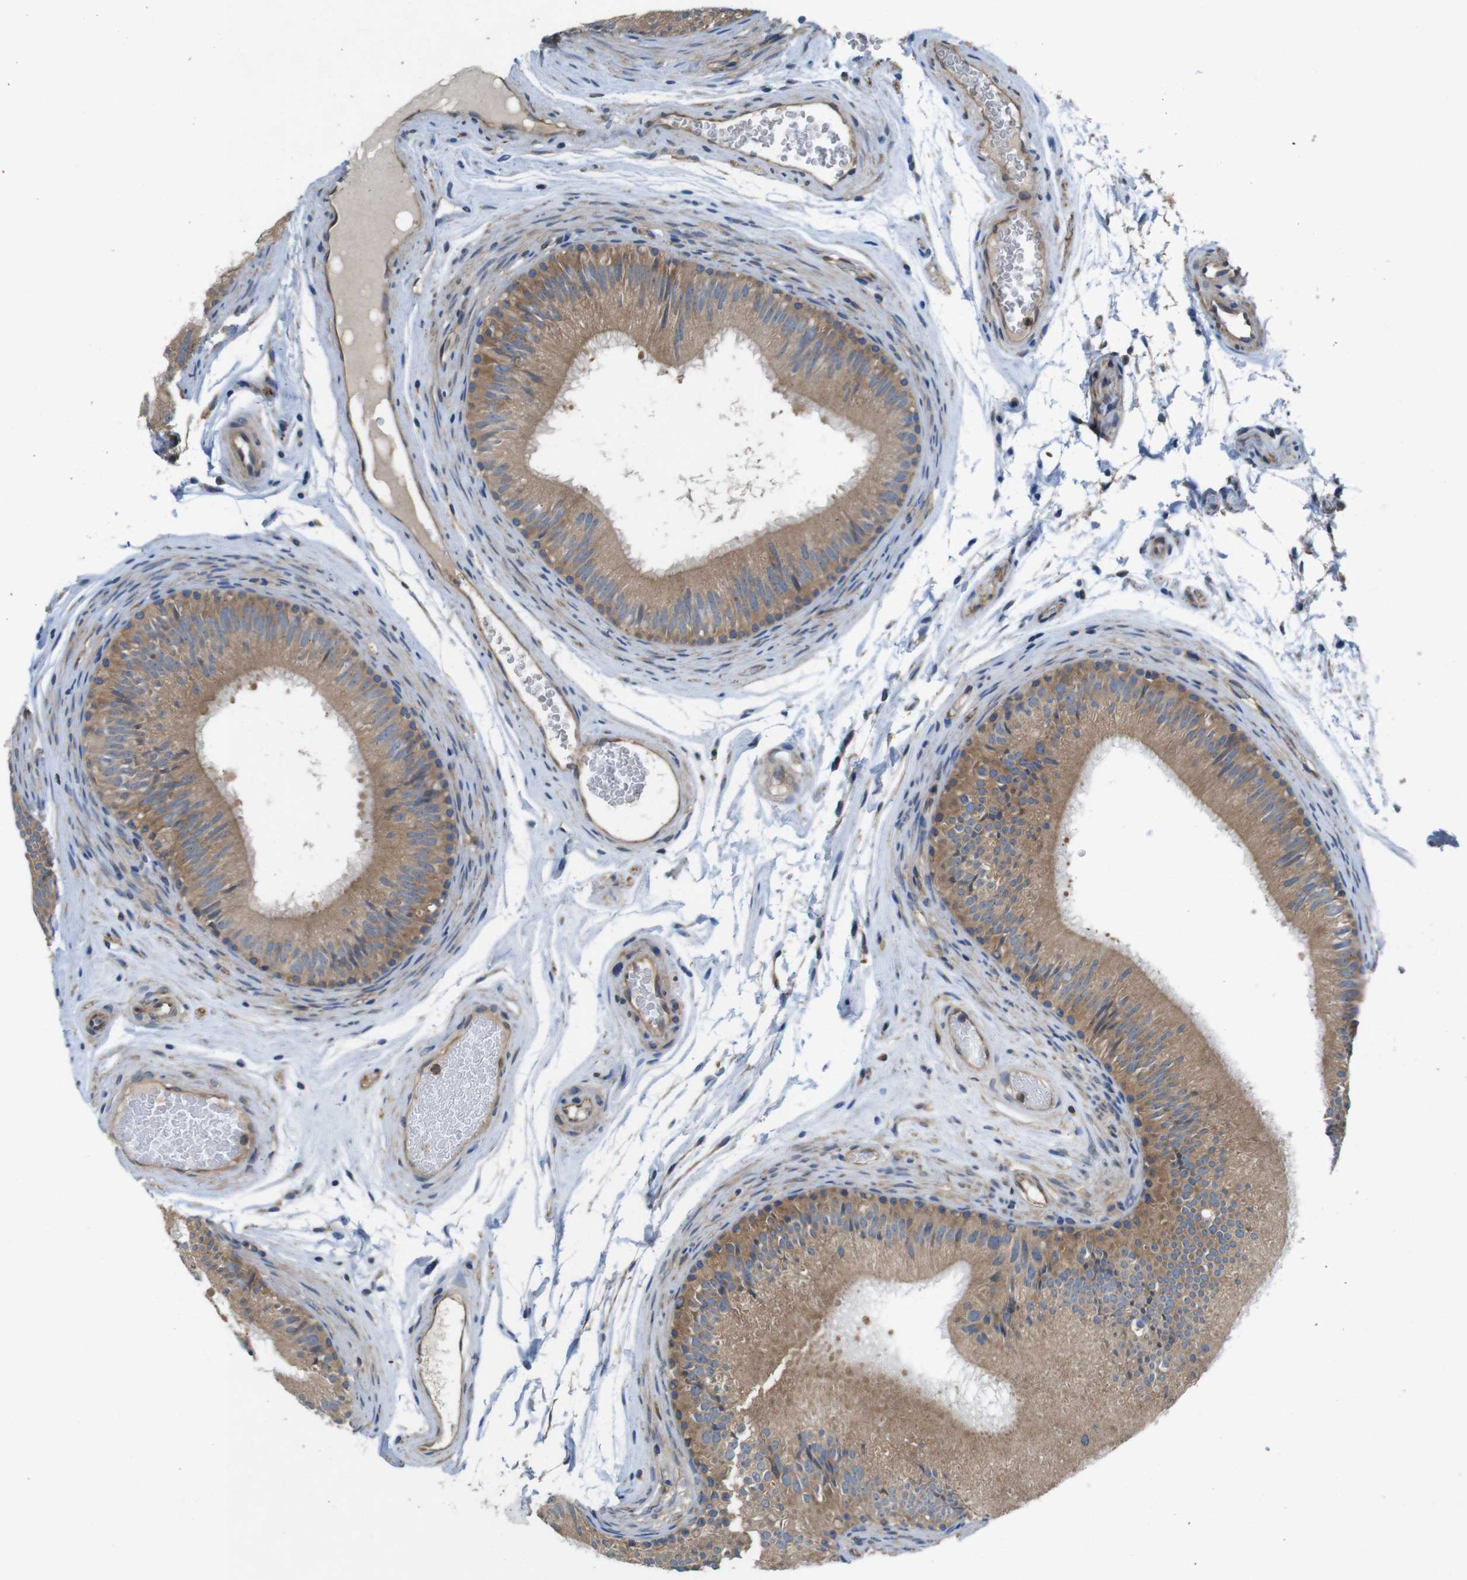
{"staining": {"intensity": "moderate", "quantity": ">75%", "location": "cytoplasmic/membranous"}, "tissue": "epididymis", "cell_type": "Glandular cells", "image_type": "normal", "snomed": [{"axis": "morphology", "description": "Normal tissue, NOS"}, {"axis": "topography", "description": "Epididymis"}], "caption": "The photomicrograph exhibits staining of benign epididymis, revealing moderate cytoplasmic/membranous protein positivity (brown color) within glandular cells.", "gene": "DCTN1", "patient": {"sex": "male", "age": 36}}